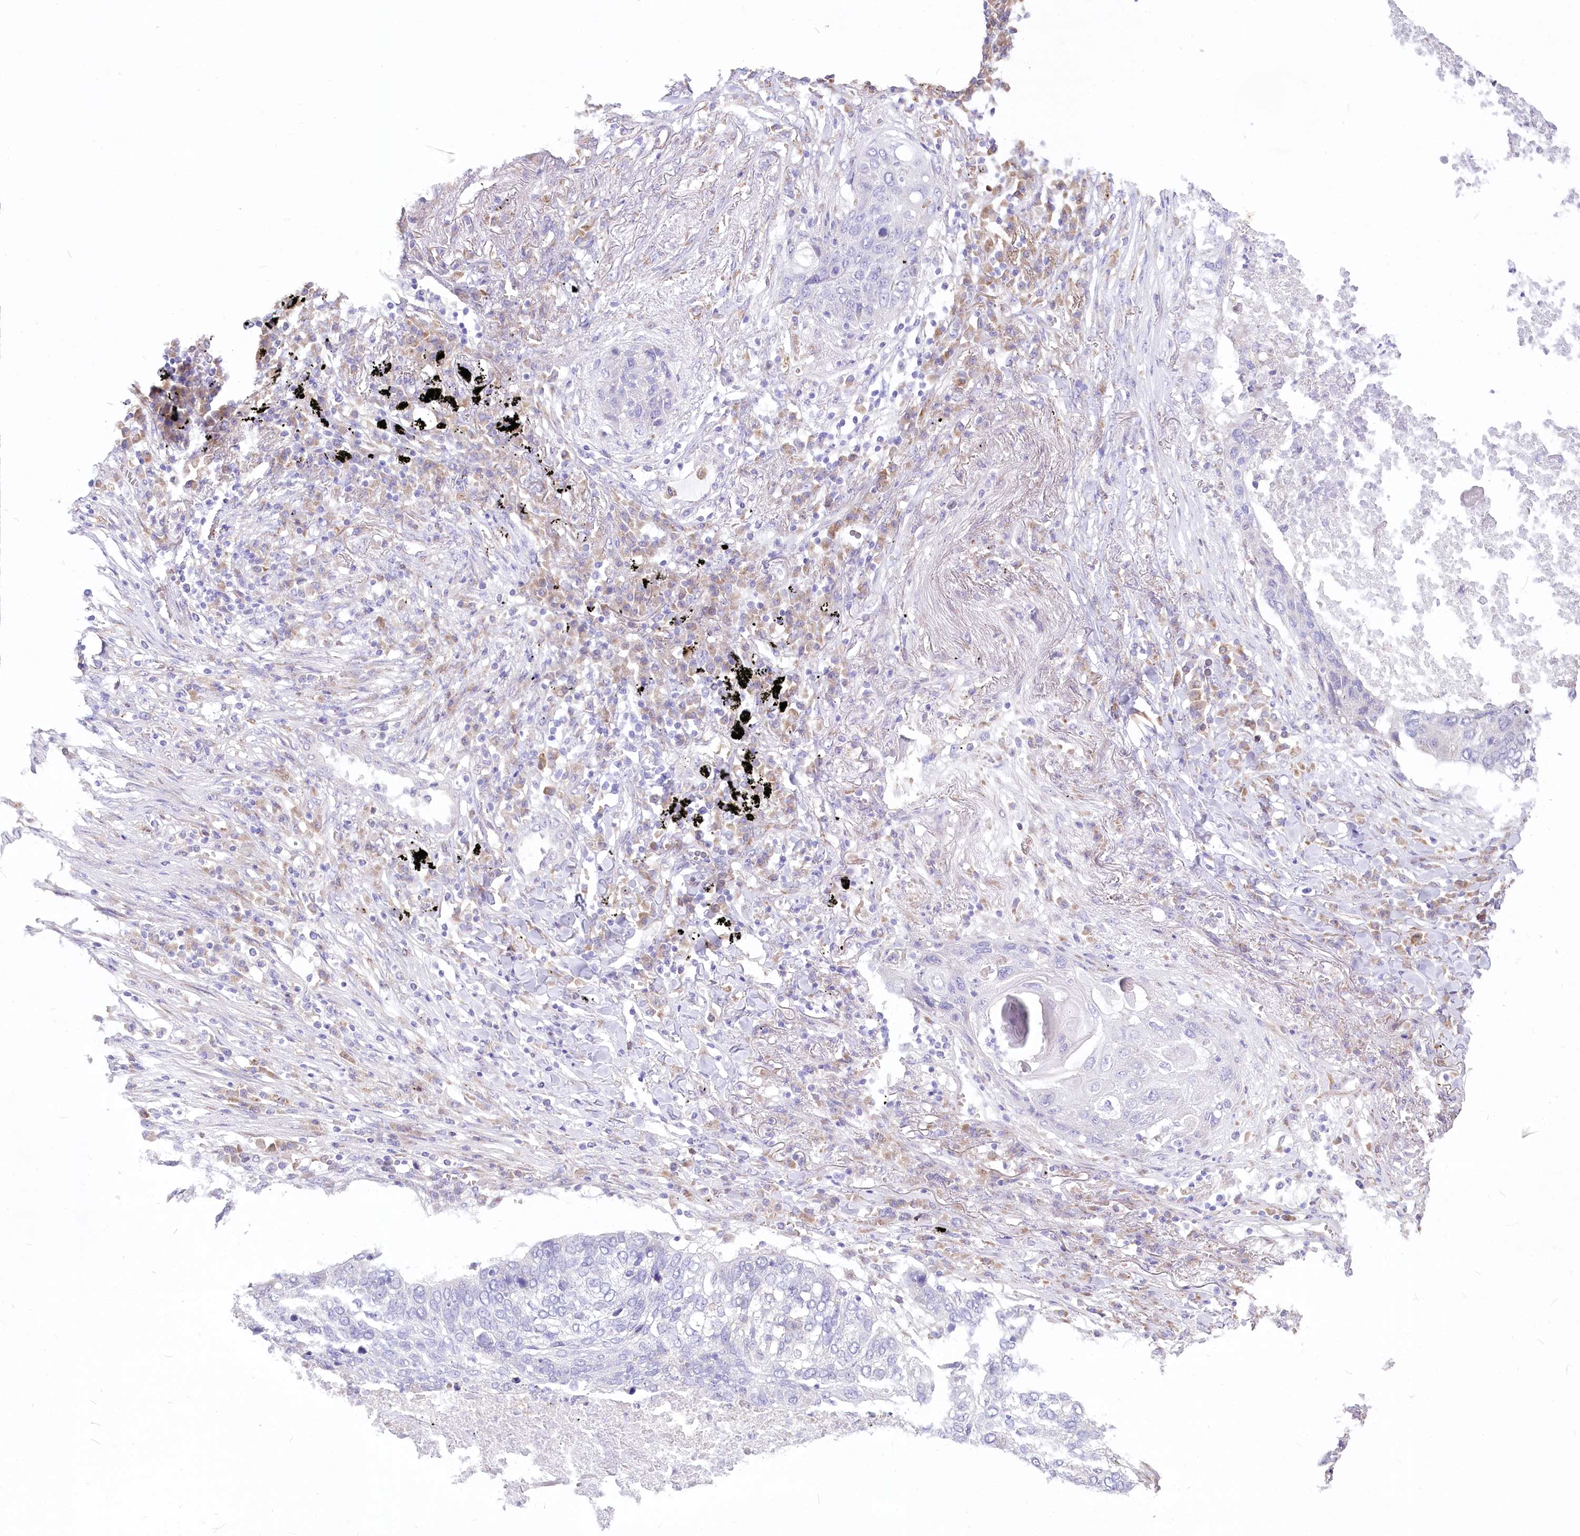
{"staining": {"intensity": "negative", "quantity": "none", "location": "none"}, "tissue": "lung cancer", "cell_type": "Tumor cells", "image_type": "cancer", "snomed": [{"axis": "morphology", "description": "Squamous cell carcinoma, NOS"}, {"axis": "topography", "description": "Lung"}], "caption": "High power microscopy image of an immunohistochemistry (IHC) image of lung cancer (squamous cell carcinoma), revealing no significant expression in tumor cells.", "gene": "STT3B", "patient": {"sex": "female", "age": 63}}